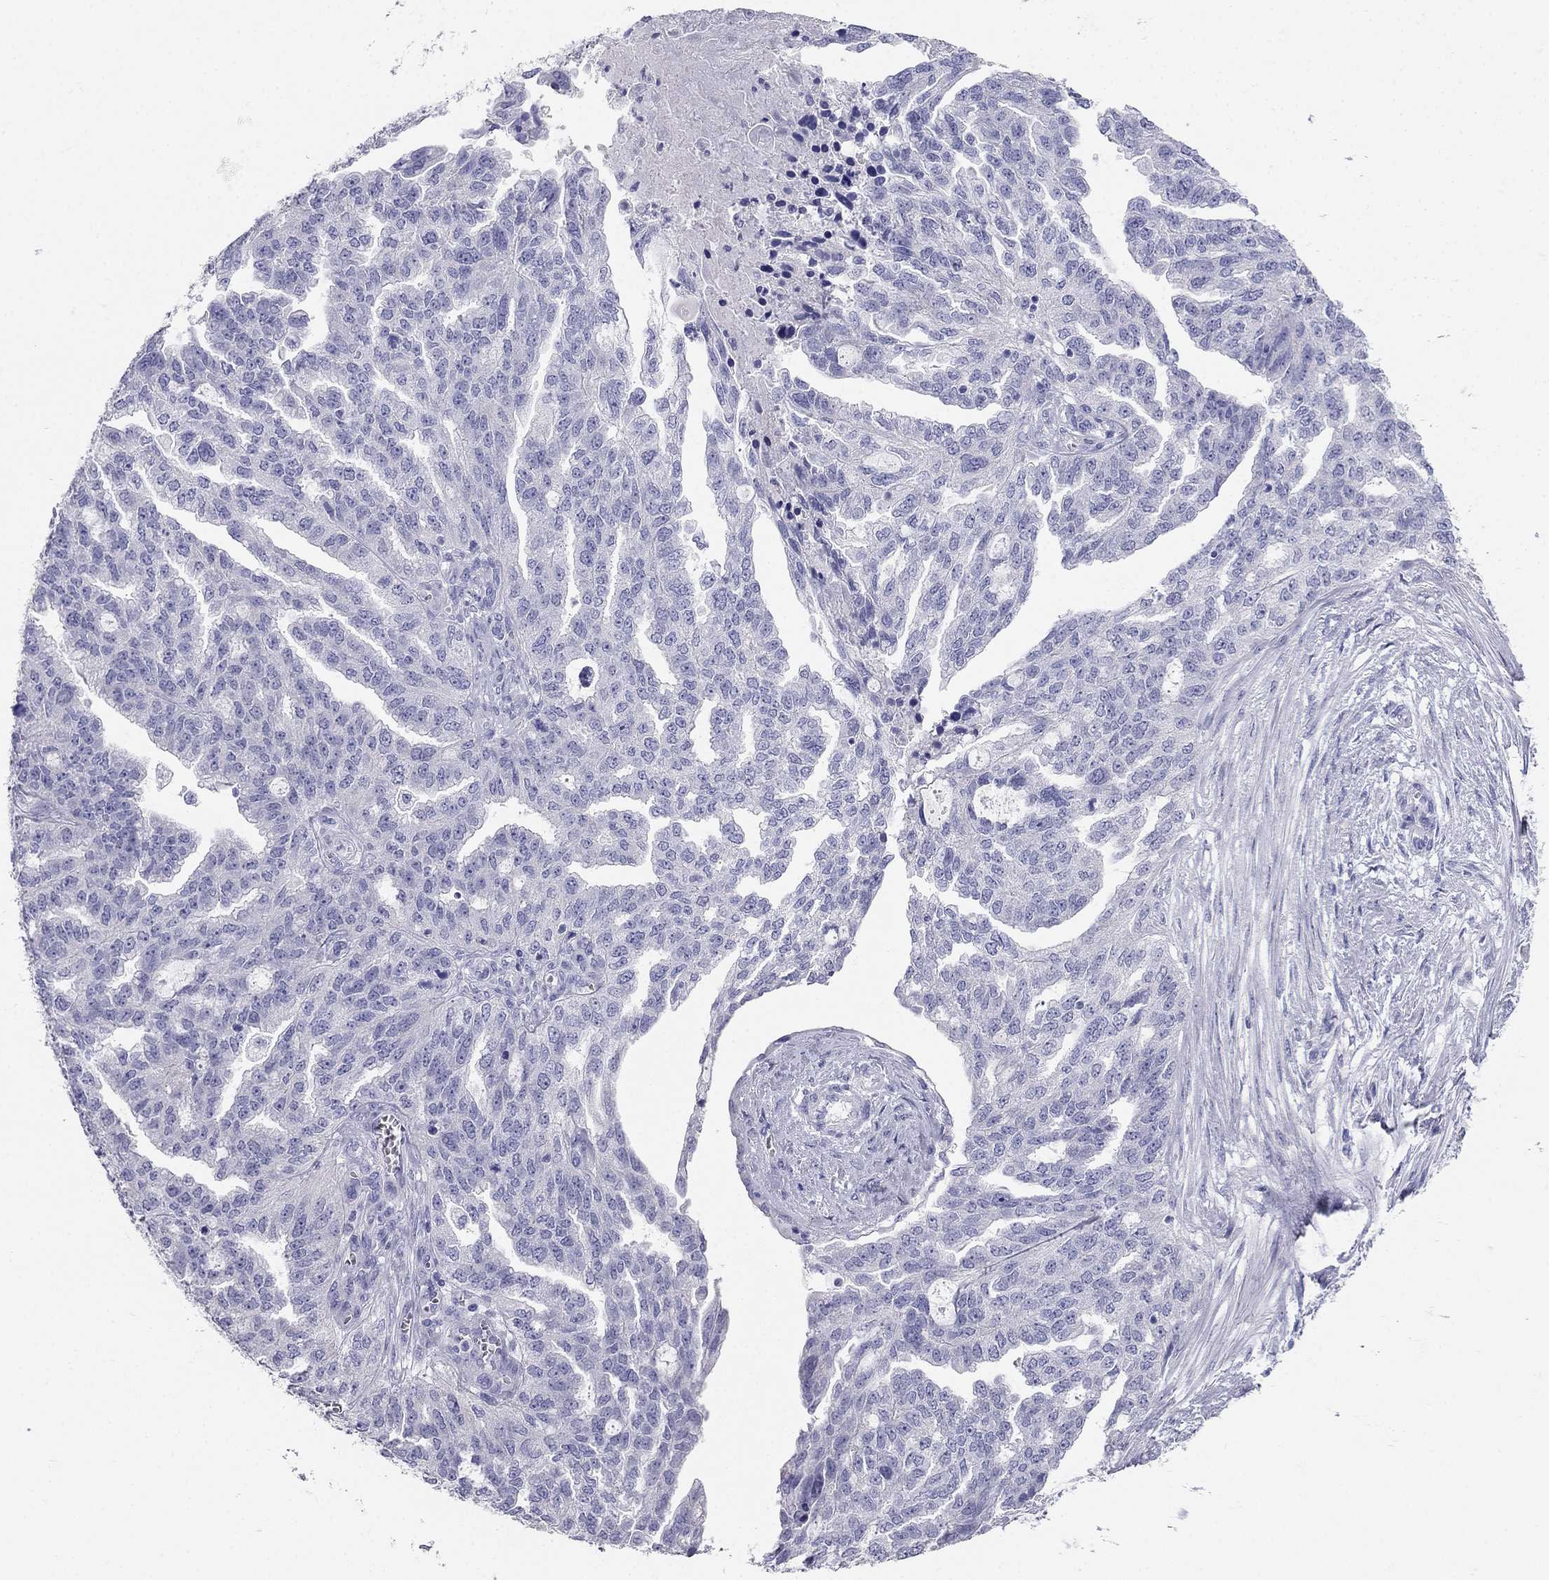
{"staining": {"intensity": "negative", "quantity": "none", "location": "none"}, "tissue": "ovarian cancer", "cell_type": "Tumor cells", "image_type": "cancer", "snomed": [{"axis": "morphology", "description": "Cystadenocarcinoma, serous, NOS"}, {"axis": "topography", "description": "Ovary"}], "caption": "Immunohistochemical staining of ovarian cancer demonstrates no significant staining in tumor cells.", "gene": "RFLNA", "patient": {"sex": "female", "age": 51}}